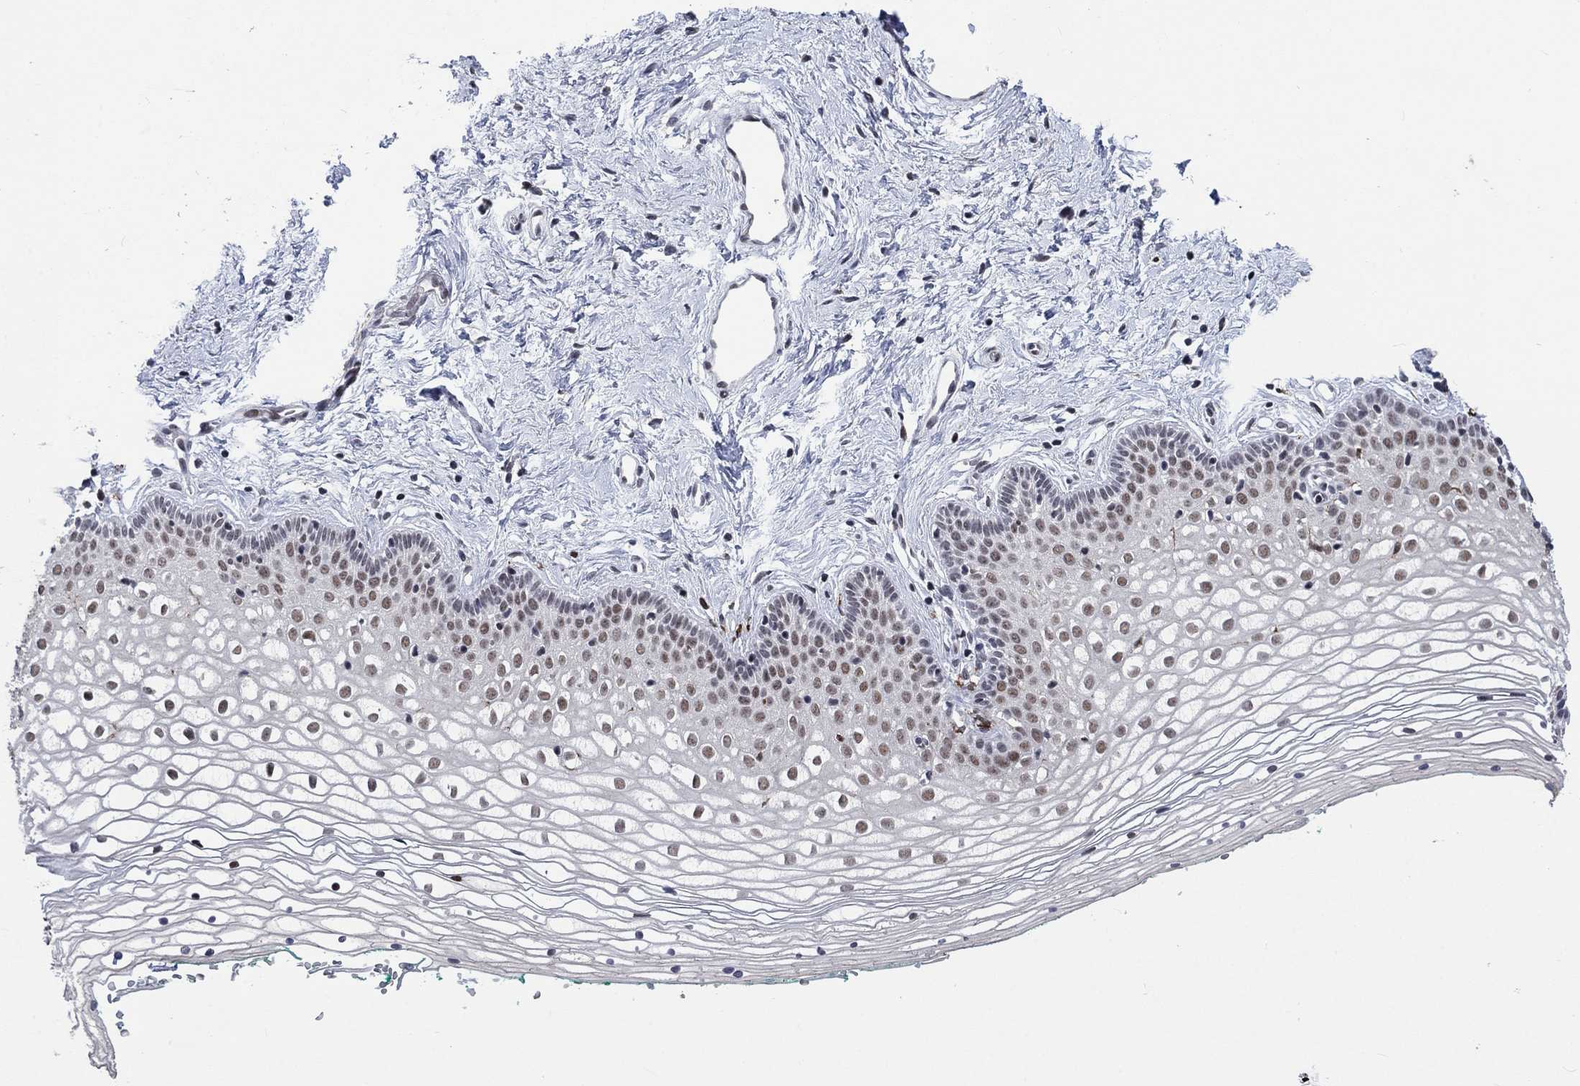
{"staining": {"intensity": "moderate", "quantity": "<25%", "location": "nuclear"}, "tissue": "vagina", "cell_type": "Squamous epithelial cells", "image_type": "normal", "snomed": [{"axis": "morphology", "description": "Normal tissue, NOS"}, {"axis": "topography", "description": "Vagina"}], "caption": "The photomicrograph shows immunohistochemical staining of normal vagina. There is moderate nuclear staining is present in about <25% of squamous epithelial cells.", "gene": "HCFC1", "patient": {"sex": "female", "age": 36}}